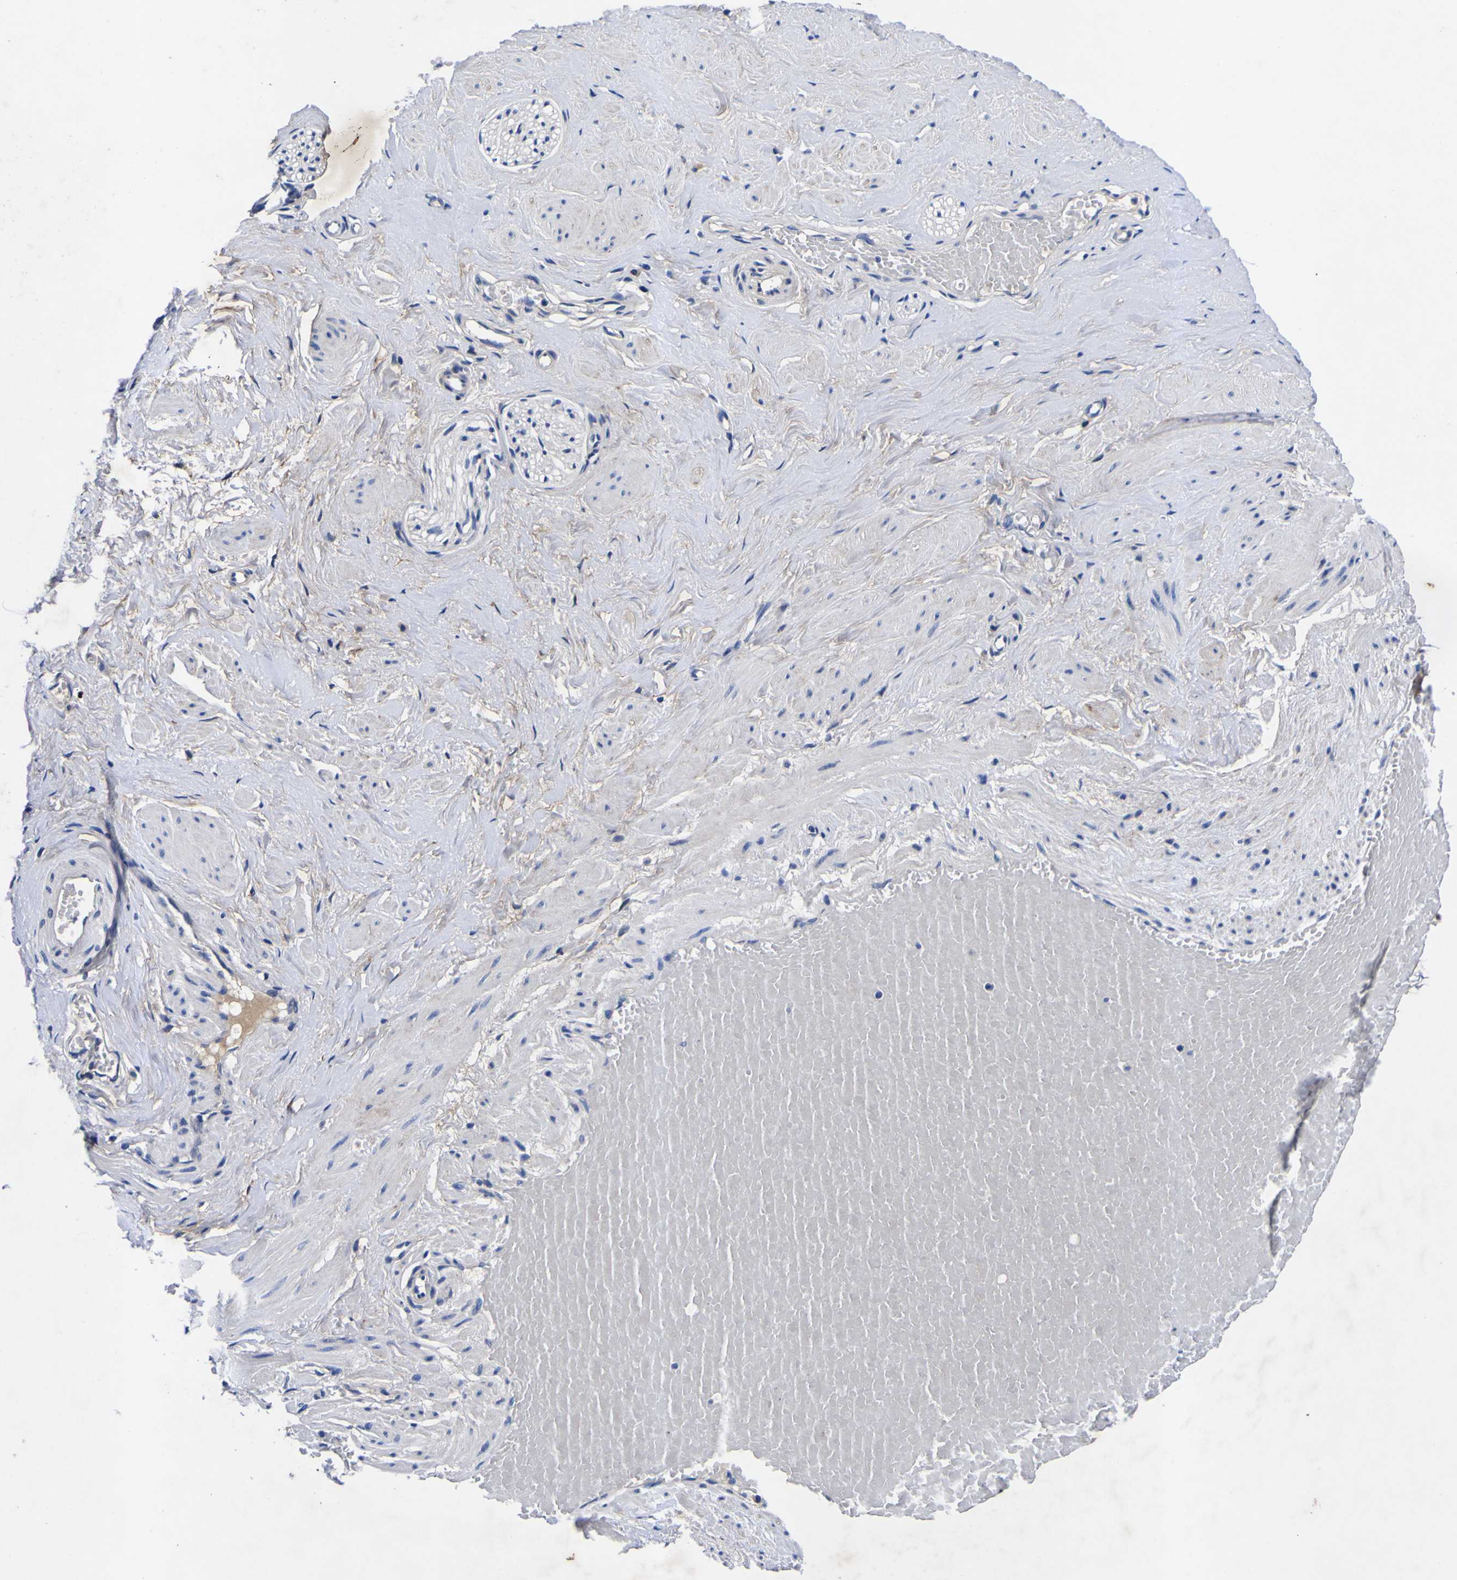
{"staining": {"intensity": "negative", "quantity": "none", "location": "none"}, "tissue": "adipose tissue", "cell_type": "Adipocytes", "image_type": "normal", "snomed": [{"axis": "morphology", "description": "Normal tissue, NOS"}, {"axis": "topography", "description": "Soft tissue"}, {"axis": "topography", "description": "Vascular tissue"}], "caption": "Immunohistochemistry histopathology image of unremarkable adipose tissue stained for a protein (brown), which reveals no positivity in adipocytes. (DAB immunohistochemistry, high magnification).", "gene": "VASN", "patient": {"sex": "female", "age": 35}}